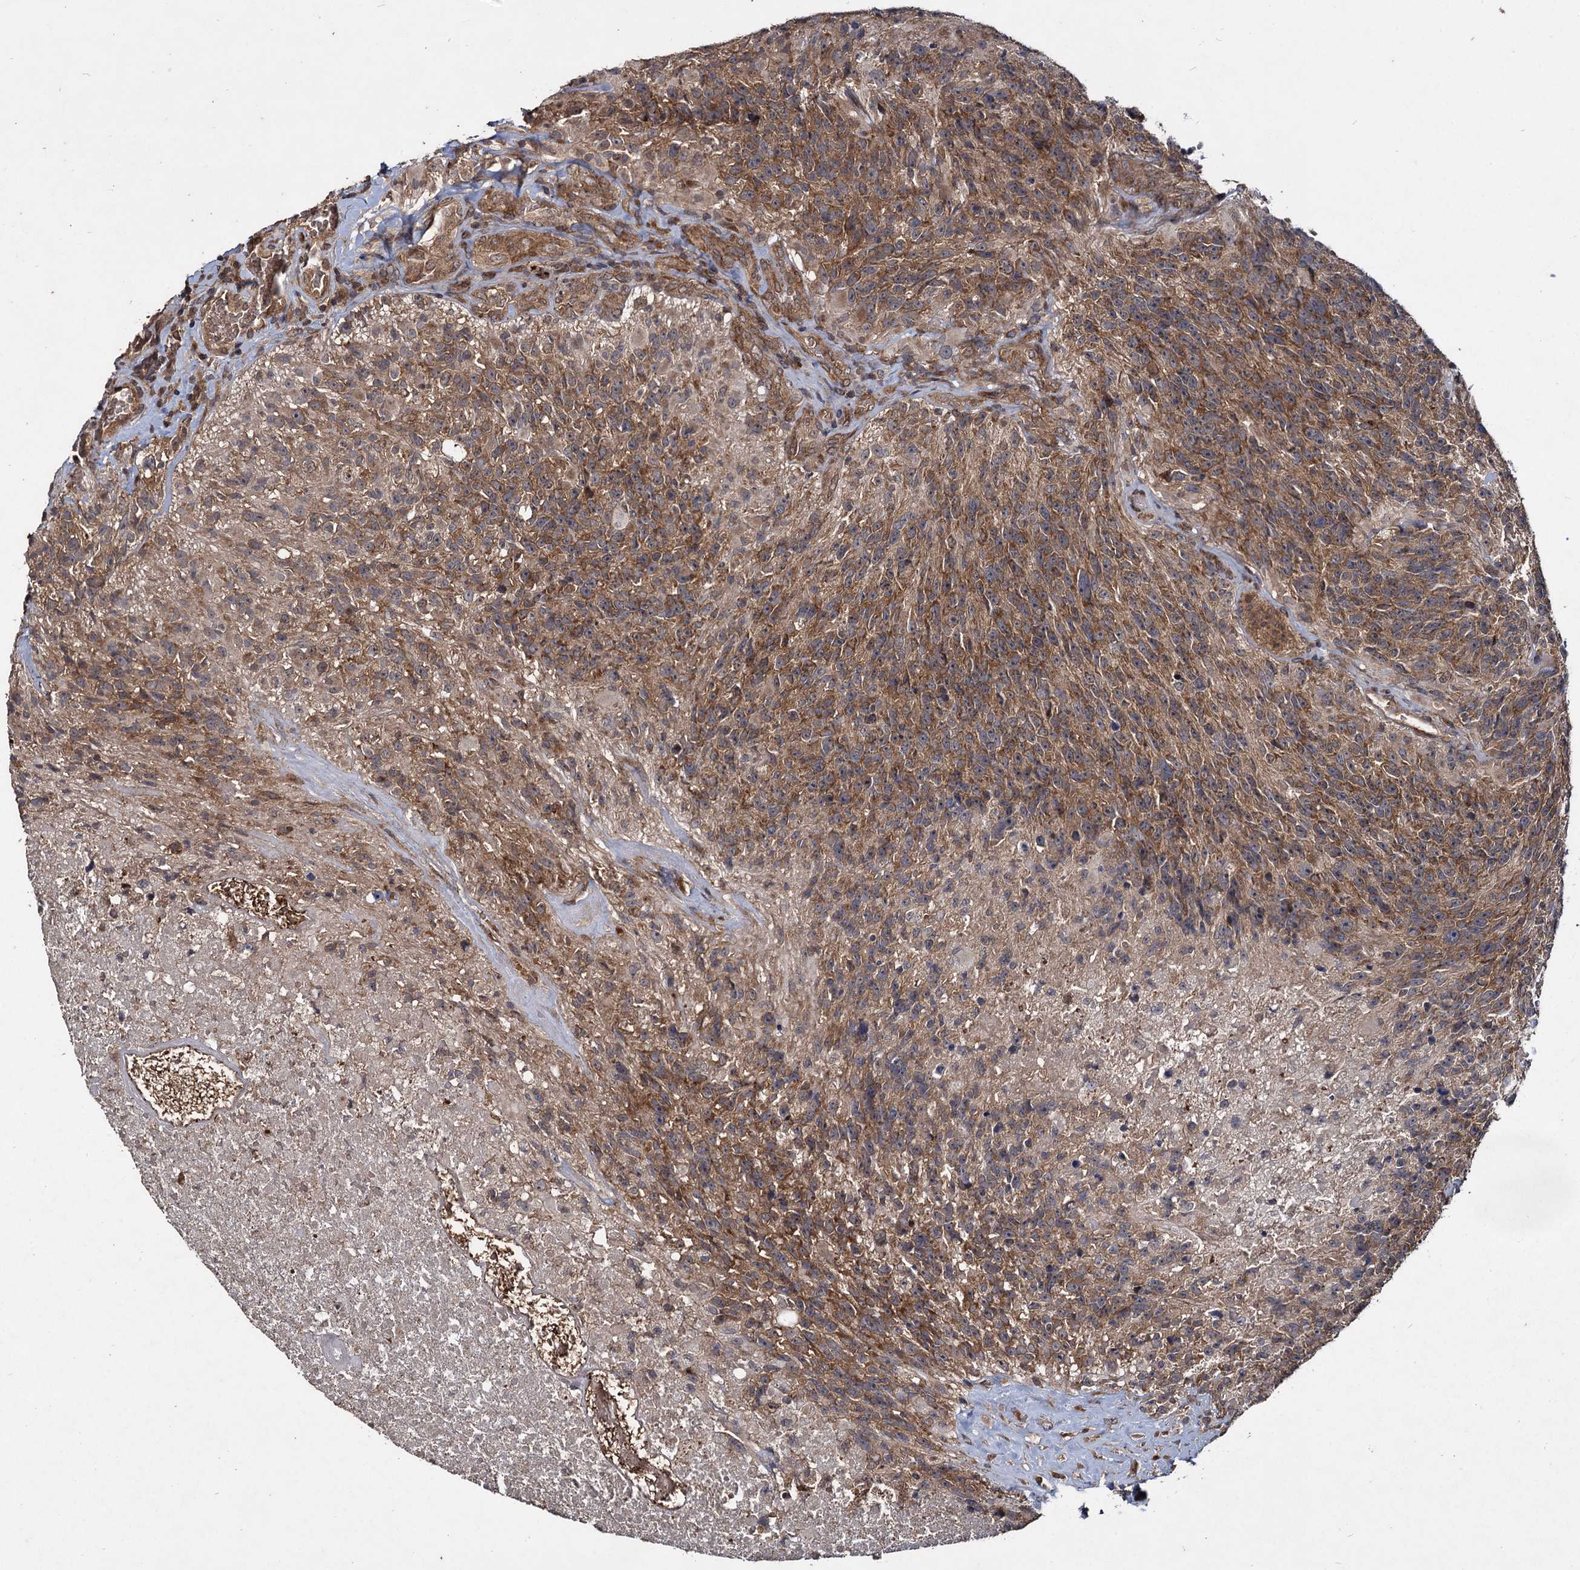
{"staining": {"intensity": "moderate", "quantity": ">75%", "location": "cytoplasmic/membranous"}, "tissue": "glioma", "cell_type": "Tumor cells", "image_type": "cancer", "snomed": [{"axis": "morphology", "description": "Glioma, malignant, High grade"}, {"axis": "topography", "description": "Brain"}], "caption": "Moderate cytoplasmic/membranous protein expression is present in about >75% of tumor cells in high-grade glioma (malignant).", "gene": "DCP1B", "patient": {"sex": "male", "age": 76}}